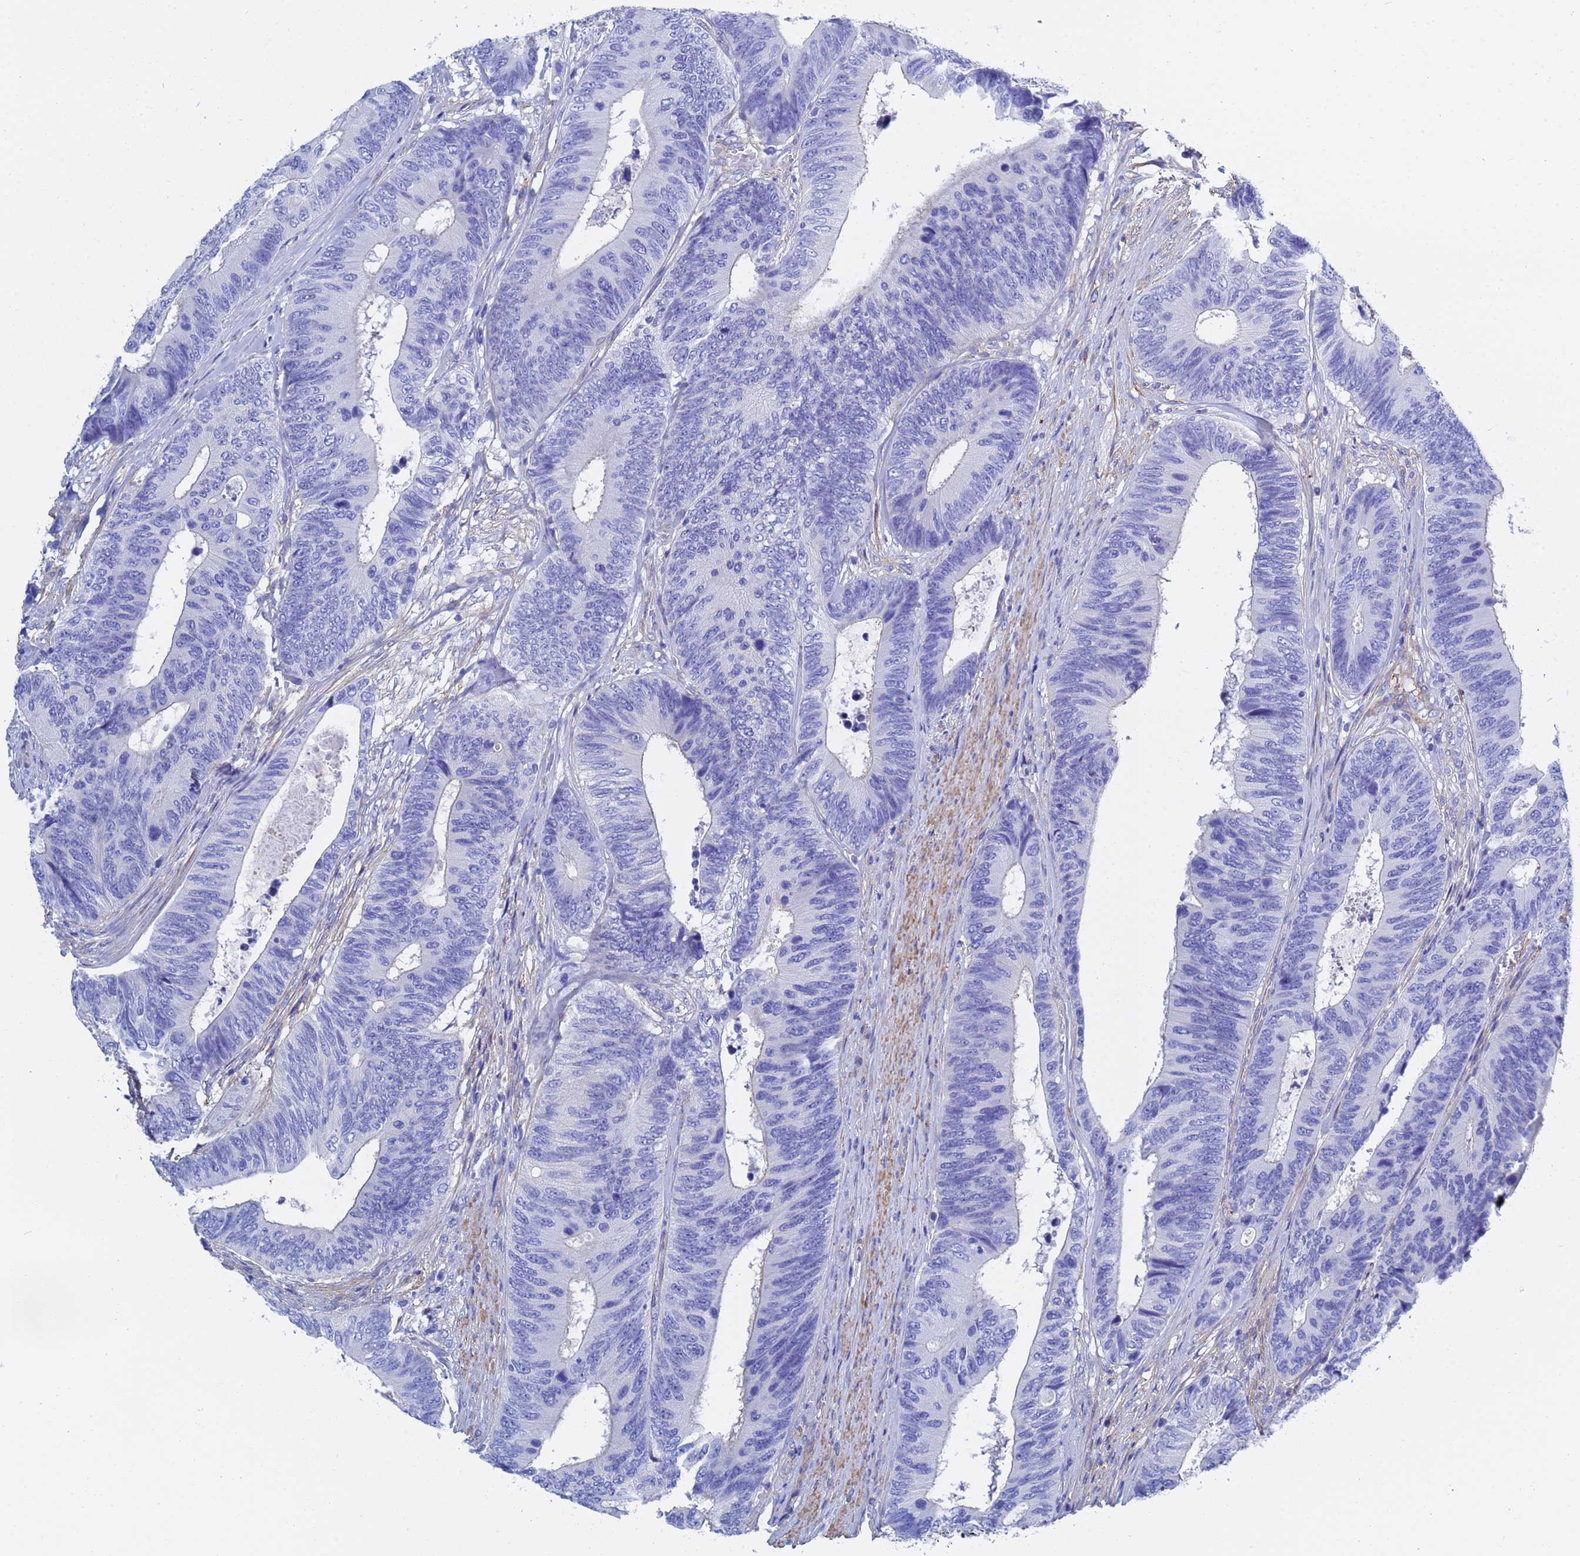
{"staining": {"intensity": "negative", "quantity": "none", "location": "none"}, "tissue": "colorectal cancer", "cell_type": "Tumor cells", "image_type": "cancer", "snomed": [{"axis": "morphology", "description": "Adenocarcinoma, NOS"}, {"axis": "topography", "description": "Colon"}], "caption": "Micrograph shows no protein expression in tumor cells of colorectal cancer (adenocarcinoma) tissue. (Brightfield microscopy of DAB (3,3'-diaminobenzidine) IHC at high magnification).", "gene": "CST4", "patient": {"sex": "male", "age": 87}}